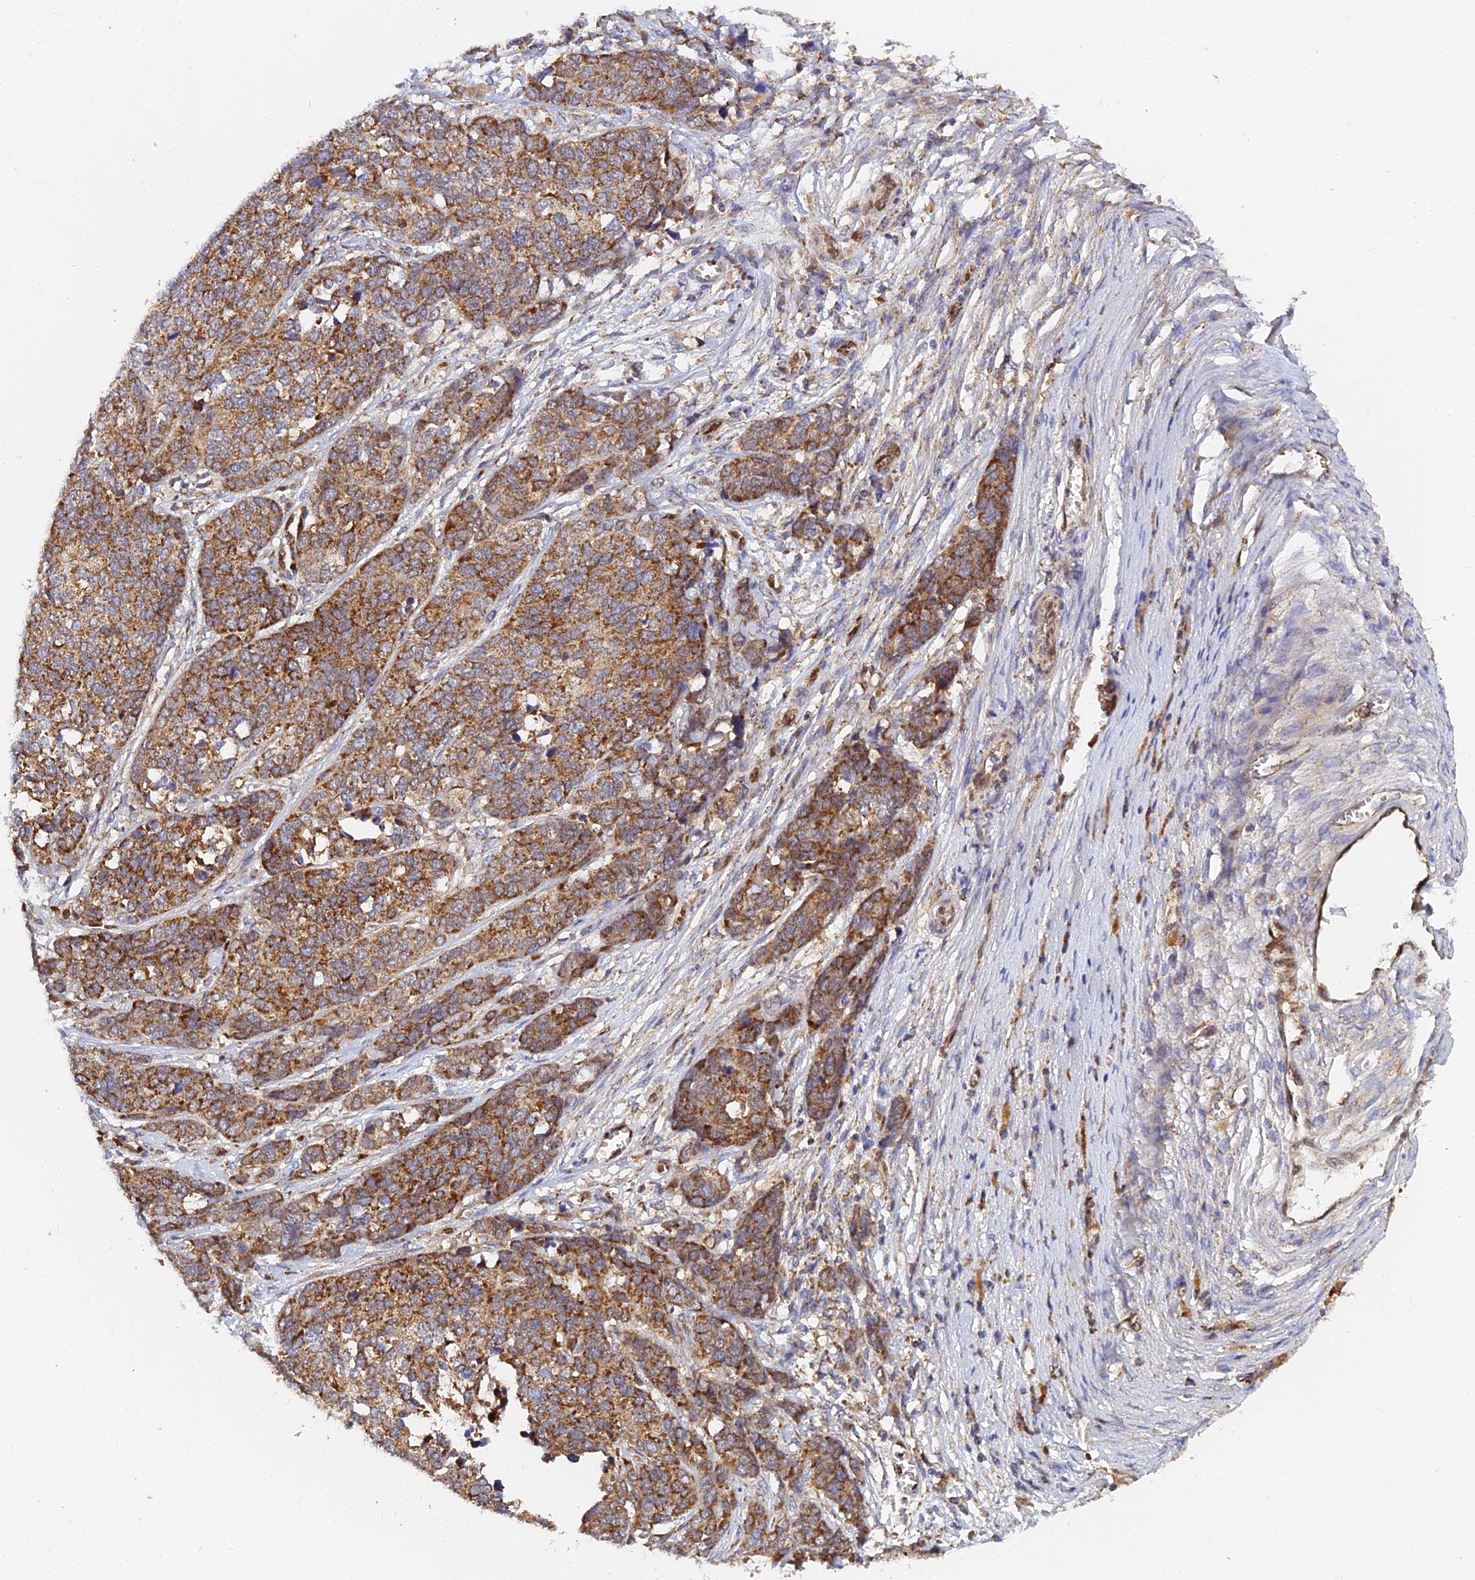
{"staining": {"intensity": "moderate", "quantity": ">75%", "location": "cytoplasmic/membranous"}, "tissue": "ovarian cancer", "cell_type": "Tumor cells", "image_type": "cancer", "snomed": [{"axis": "morphology", "description": "Cystadenocarcinoma, serous, NOS"}, {"axis": "topography", "description": "Ovary"}], "caption": "Ovarian cancer (serous cystadenocarcinoma) stained with a brown dye reveals moderate cytoplasmic/membranous positive expression in about >75% of tumor cells.", "gene": "PODNL1", "patient": {"sex": "female", "age": 44}}